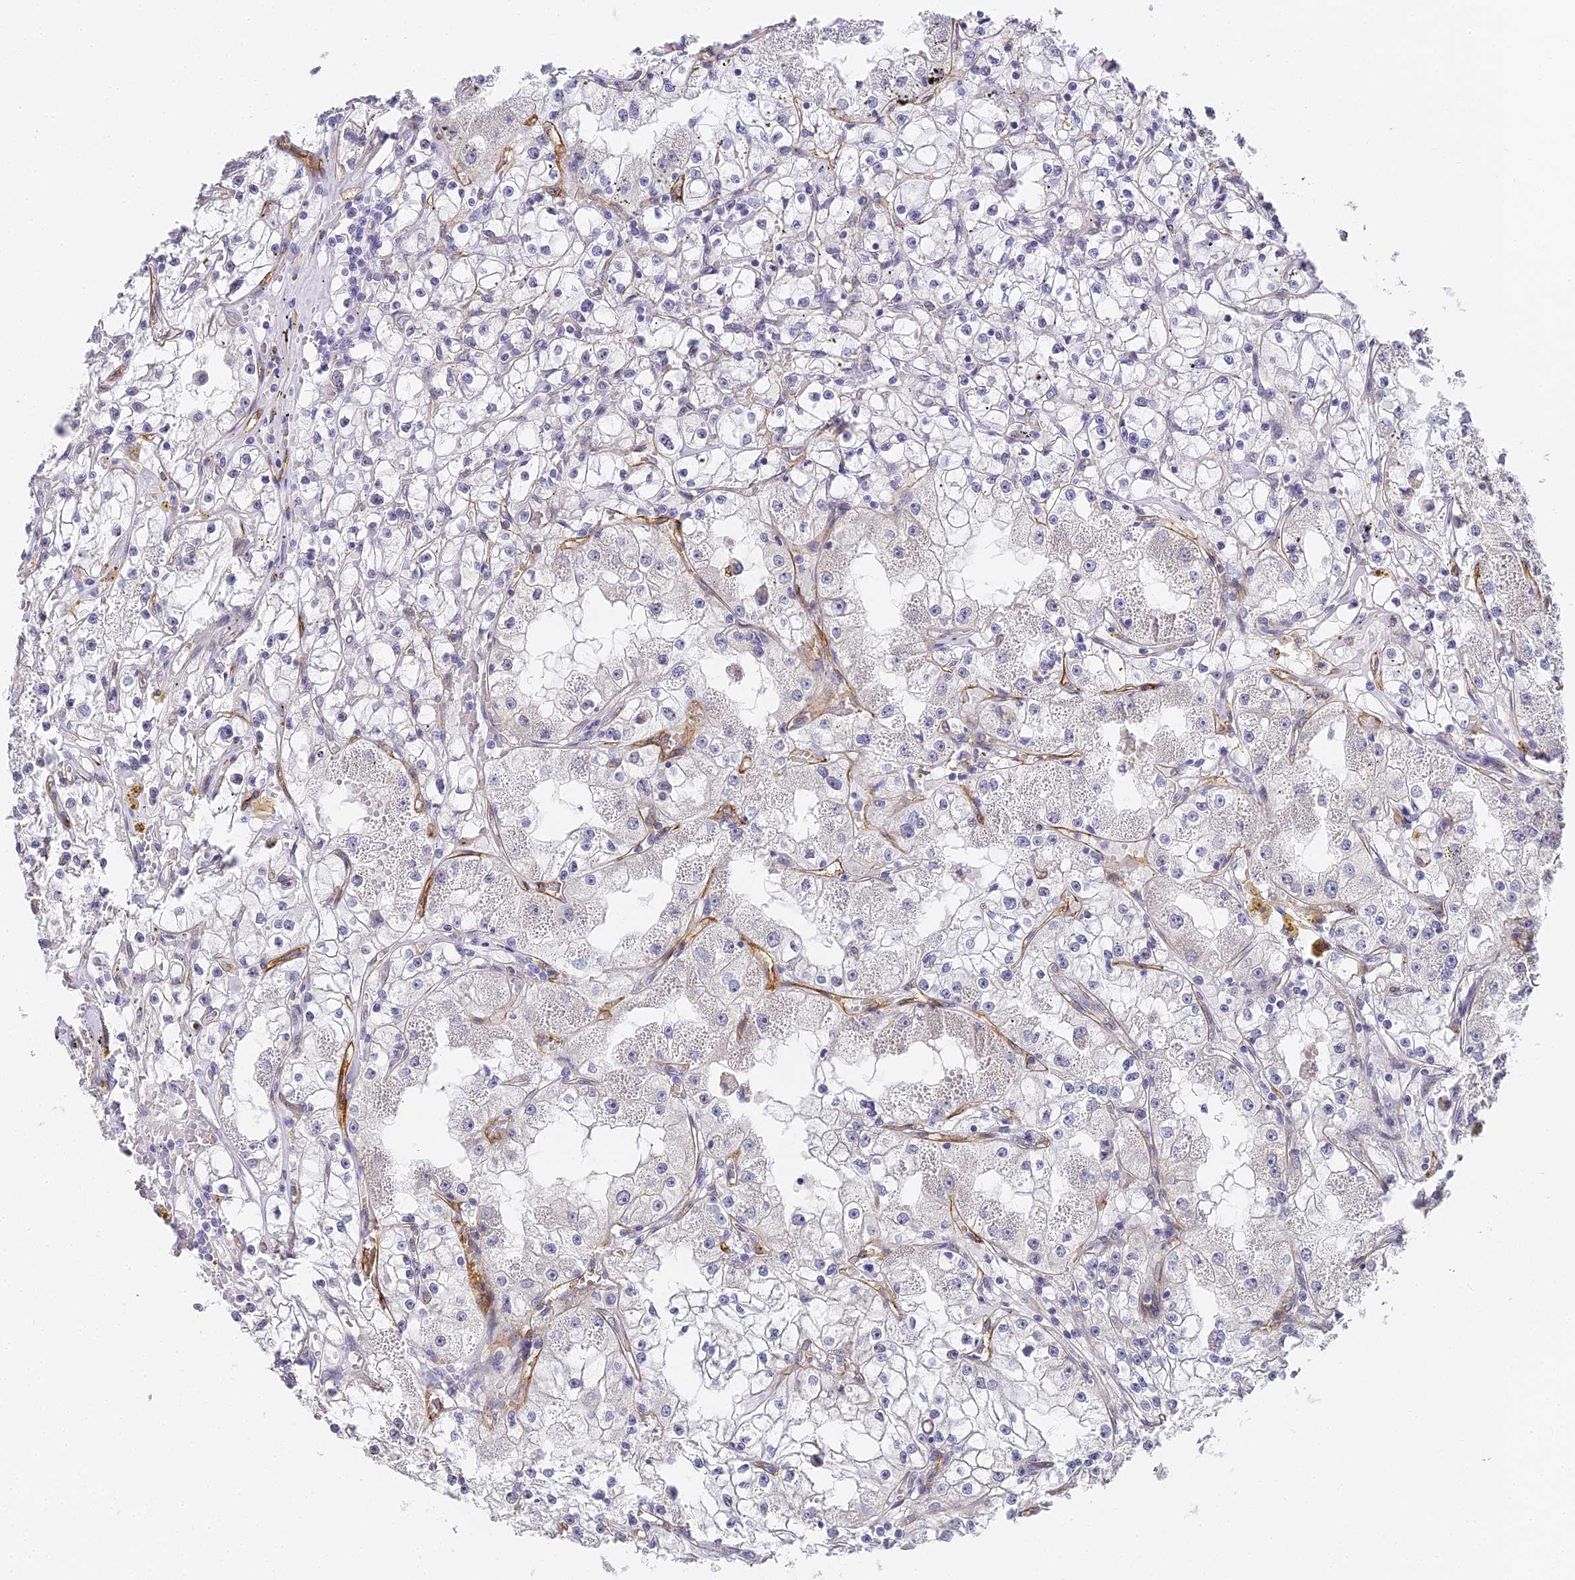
{"staining": {"intensity": "negative", "quantity": "none", "location": "none"}, "tissue": "renal cancer", "cell_type": "Tumor cells", "image_type": "cancer", "snomed": [{"axis": "morphology", "description": "Adenocarcinoma, NOS"}, {"axis": "topography", "description": "Kidney"}], "caption": "Tumor cells show no significant expression in renal adenocarcinoma.", "gene": "GJA1", "patient": {"sex": "male", "age": 56}}